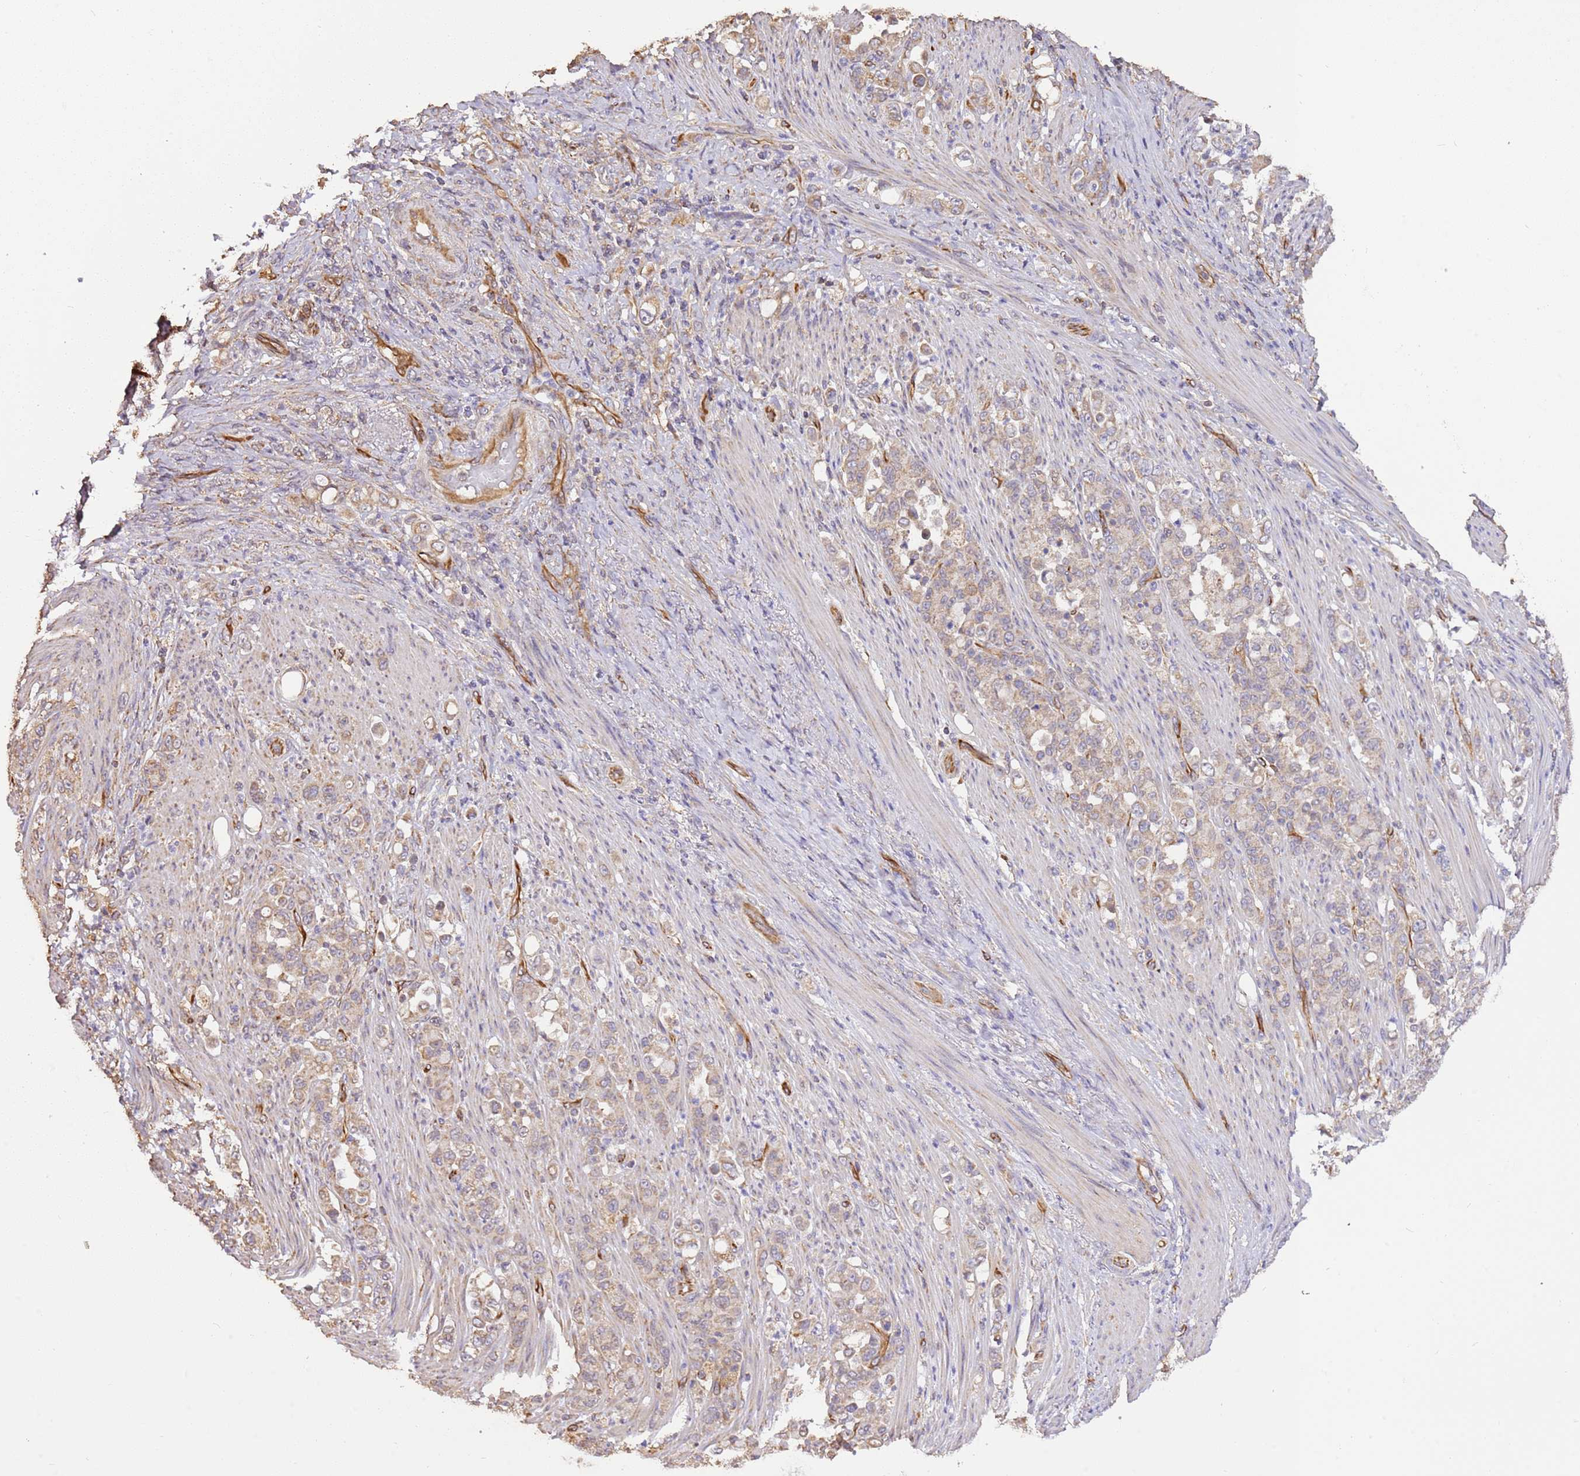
{"staining": {"intensity": "weak", "quantity": ">75%", "location": "cytoplasmic/membranous"}, "tissue": "stomach cancer", "cell_type": "Tumor cells", "image_type": "cancer", "snomed": [{"axis": "morphology", "description": "Normal tissue, NOS"}, {"axis": "morphology", "description": "Adenocarcinoma, NOS"}, {"axis": "topography", "description": "Stomach"}], "caption": "High-power microscopy captured an IHC photomicrograph of adenocarcinoma (stomach), revealing weak cytoplasmic/membranous expression in approximately >75% of tumor cells.", "gene": "DOCK9", "patient": {"sex": "female", "age": 79}}